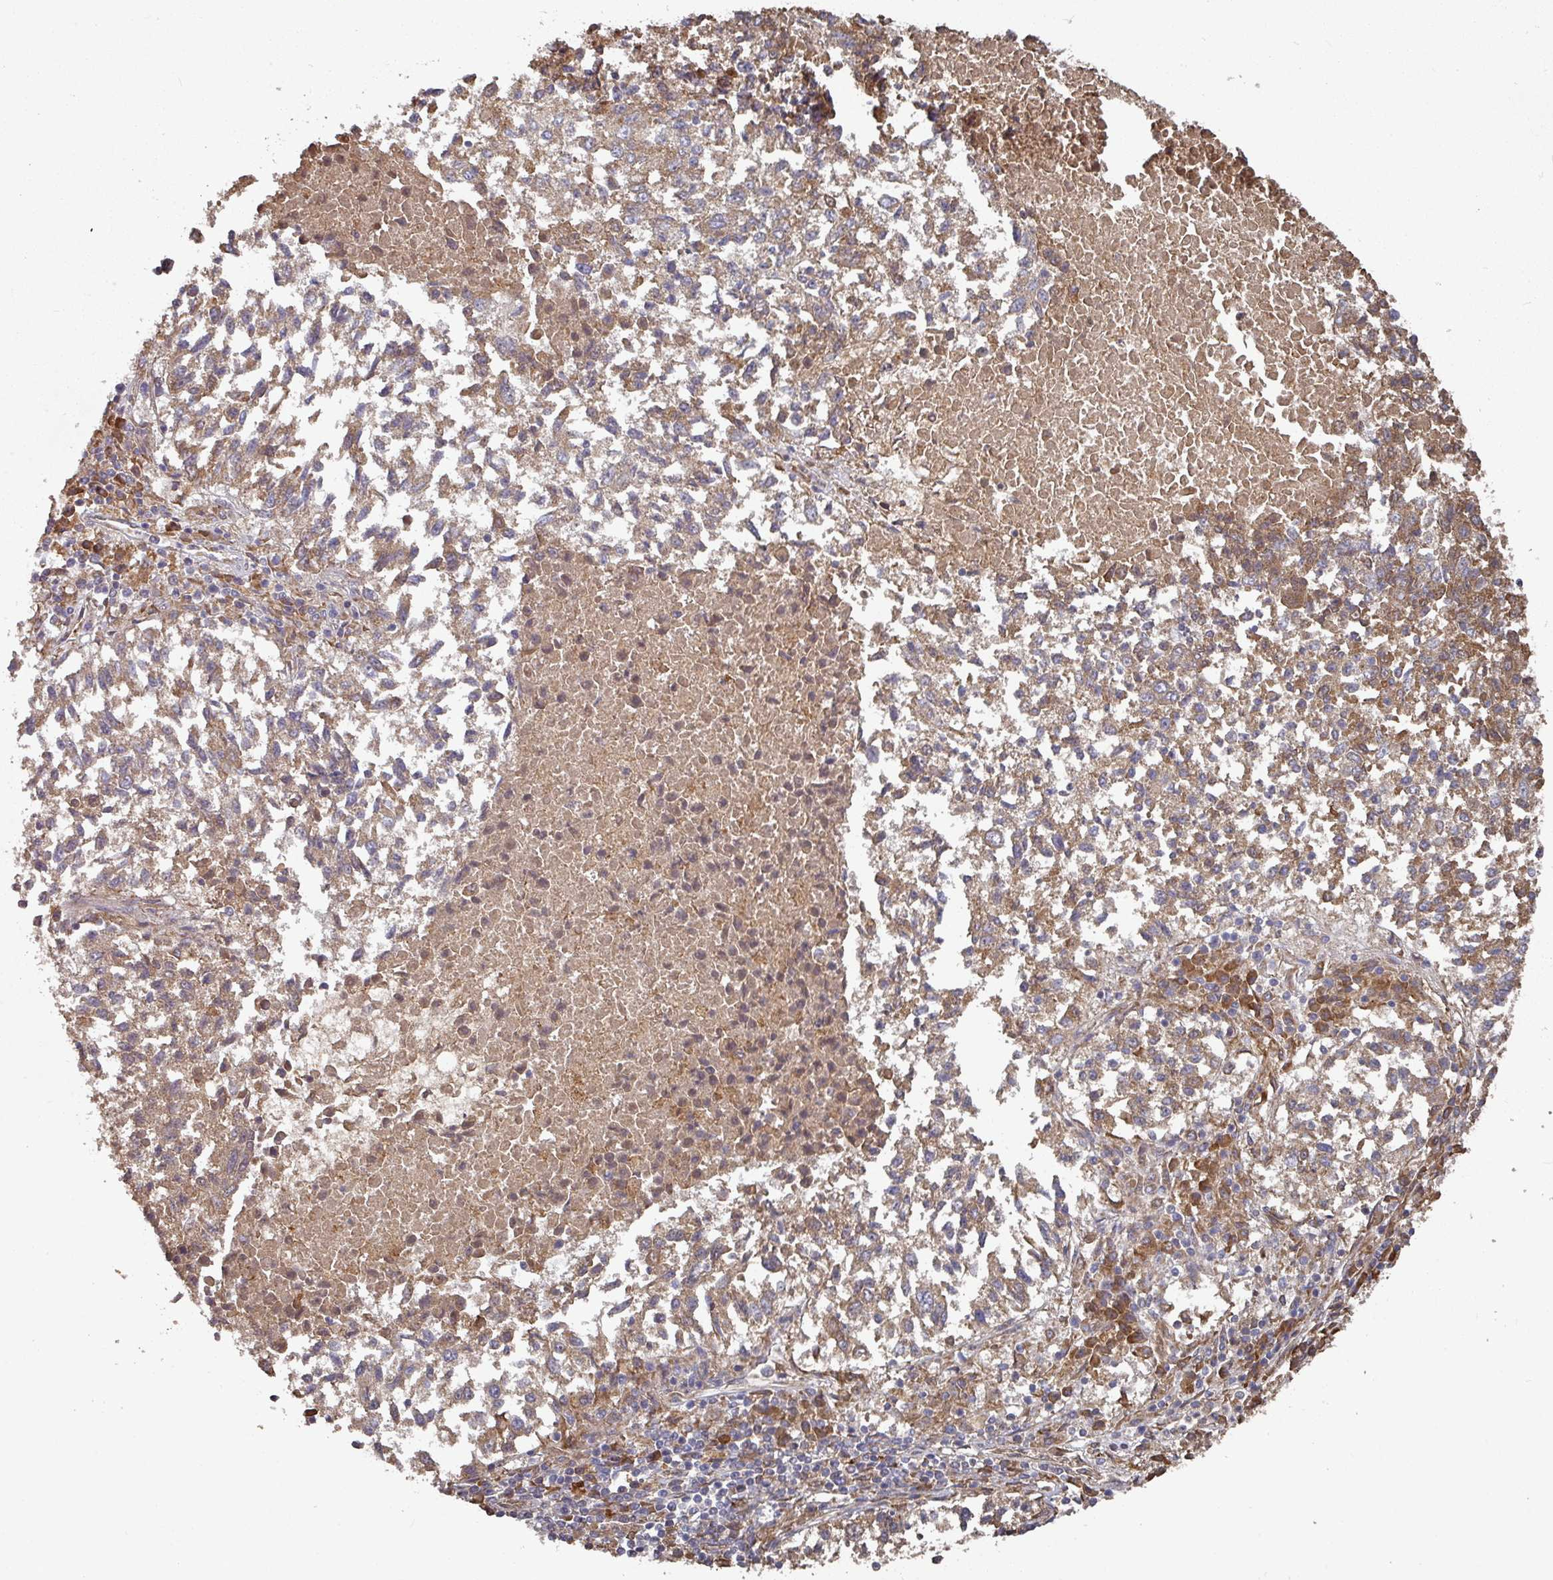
{"staining": {"intensity": "moderate", "quantity": ">75%", "location": "cytoplasmic/membranous"}, "tissue": "lung cancer", "cell_type": "Tumor cells", "image_type": "cancer", "snomed": [{"axis": "morphology", "description": "Squamous cell carcinoma, NOS"}, {"axis": "topography", "description": "Lung"}], "caption": "Squamous cell carcinoma (lung) tissue exhibits moderate cytoplasmic/membranous staining in about >75% of tumor cells", "gene": "EDEM2", "patient": {"sex": "male", "age": 73}}